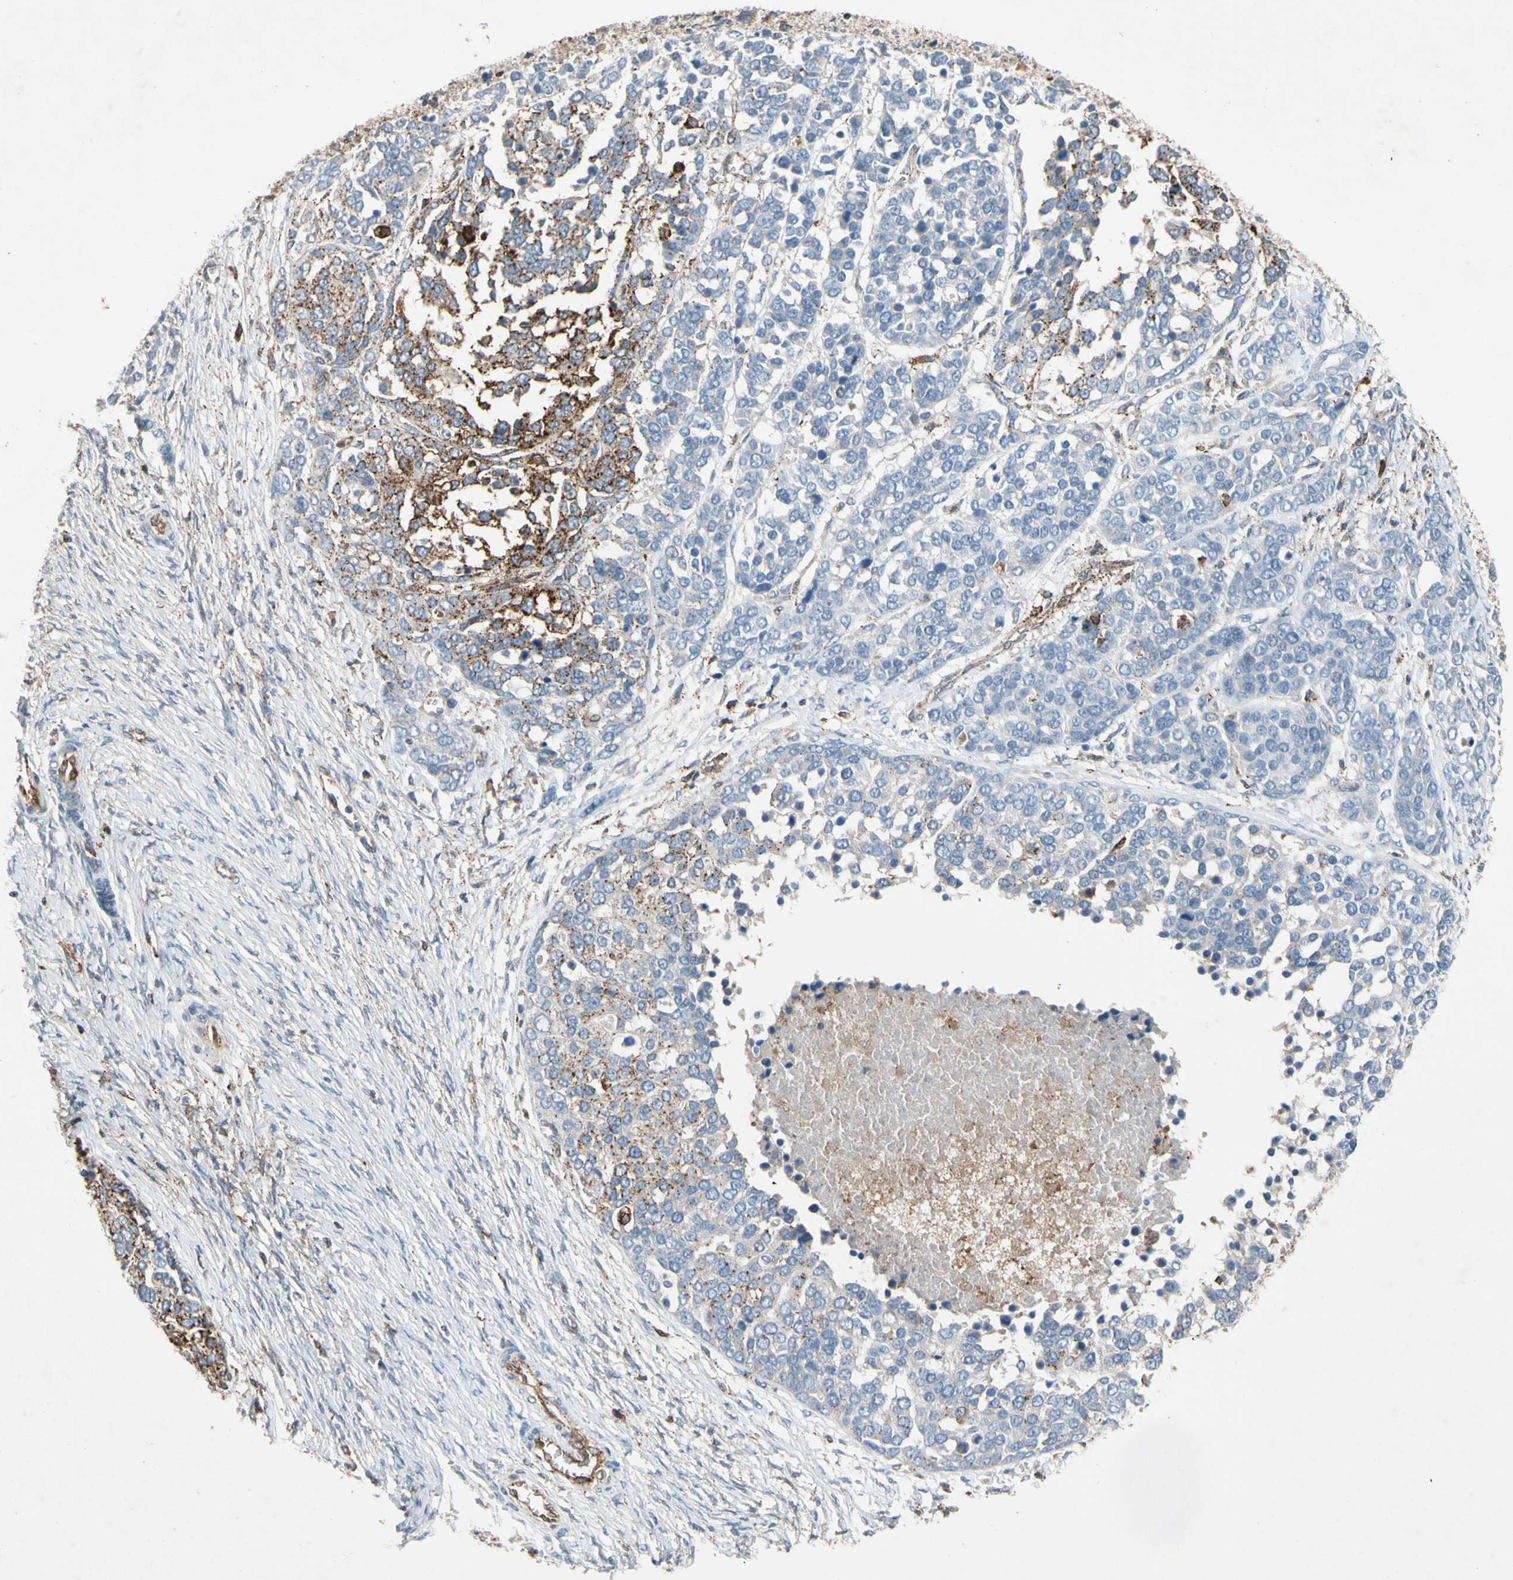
{"staining": {"intensity": "strong", "quantity": "25%-75%", "location": "cytoplasmic/membranous"}, "tissue": "ovarian cancer", "cell_type": "Tumor cells", "image_type": "cancer", "snomed": [{"axis": "morphology", "description": "Cystadenocarcinoma, serous, NOS"}, {"axis": "topography", "description": "Ovary"}], "caption": "Protein expression analysis of human ovarian serous cystadenocarcinoma reveals strong cytoplasmic/membranous staining in about 25%-75% of tumor cells.", "gene": "NDFIP2", "patient": {"sex": "female", "age": 44}}